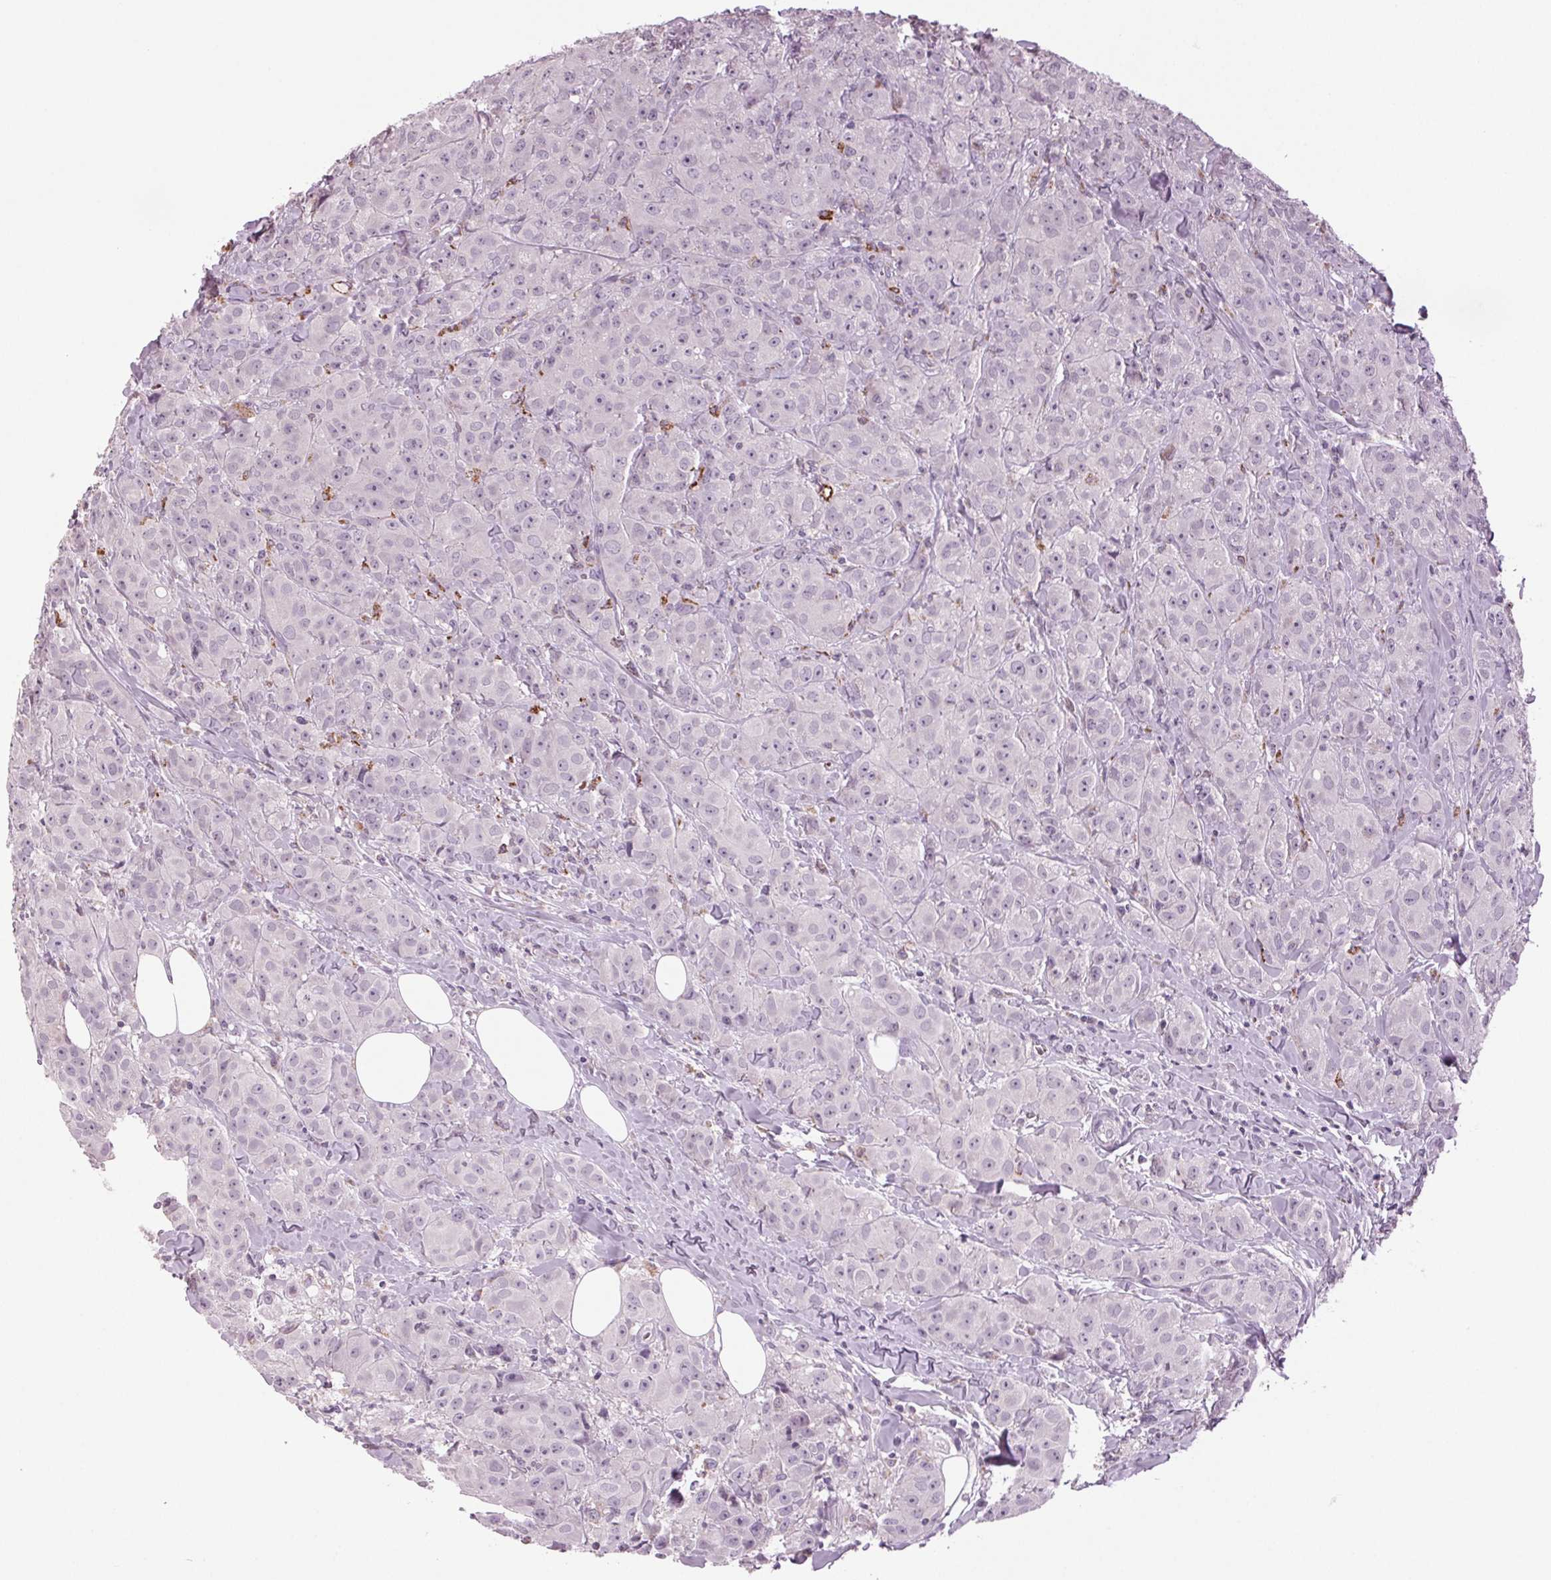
{"staining": {"intensity": "negative", "quantity": "none", "location": "none"}, "tissue": "breast cancer", "cell_type": "Tumor cells", "image_type": "cancer", "snomed": [{"axis": "morphology", "description": "Duct carcinoma"}, {"axis": "topography", "description": "Breast"}], "caption": "There is no significant positivity in tumor cells of breast cancer (intraductal carcinoma). The staining was performed using DAB to visualize the protein expression in brown, while the nuclei were stained in blue with hematoxylin (Magnification: 20x).", "gene": "DNAH12", "patient": {"sex": "female", "age": 43}}